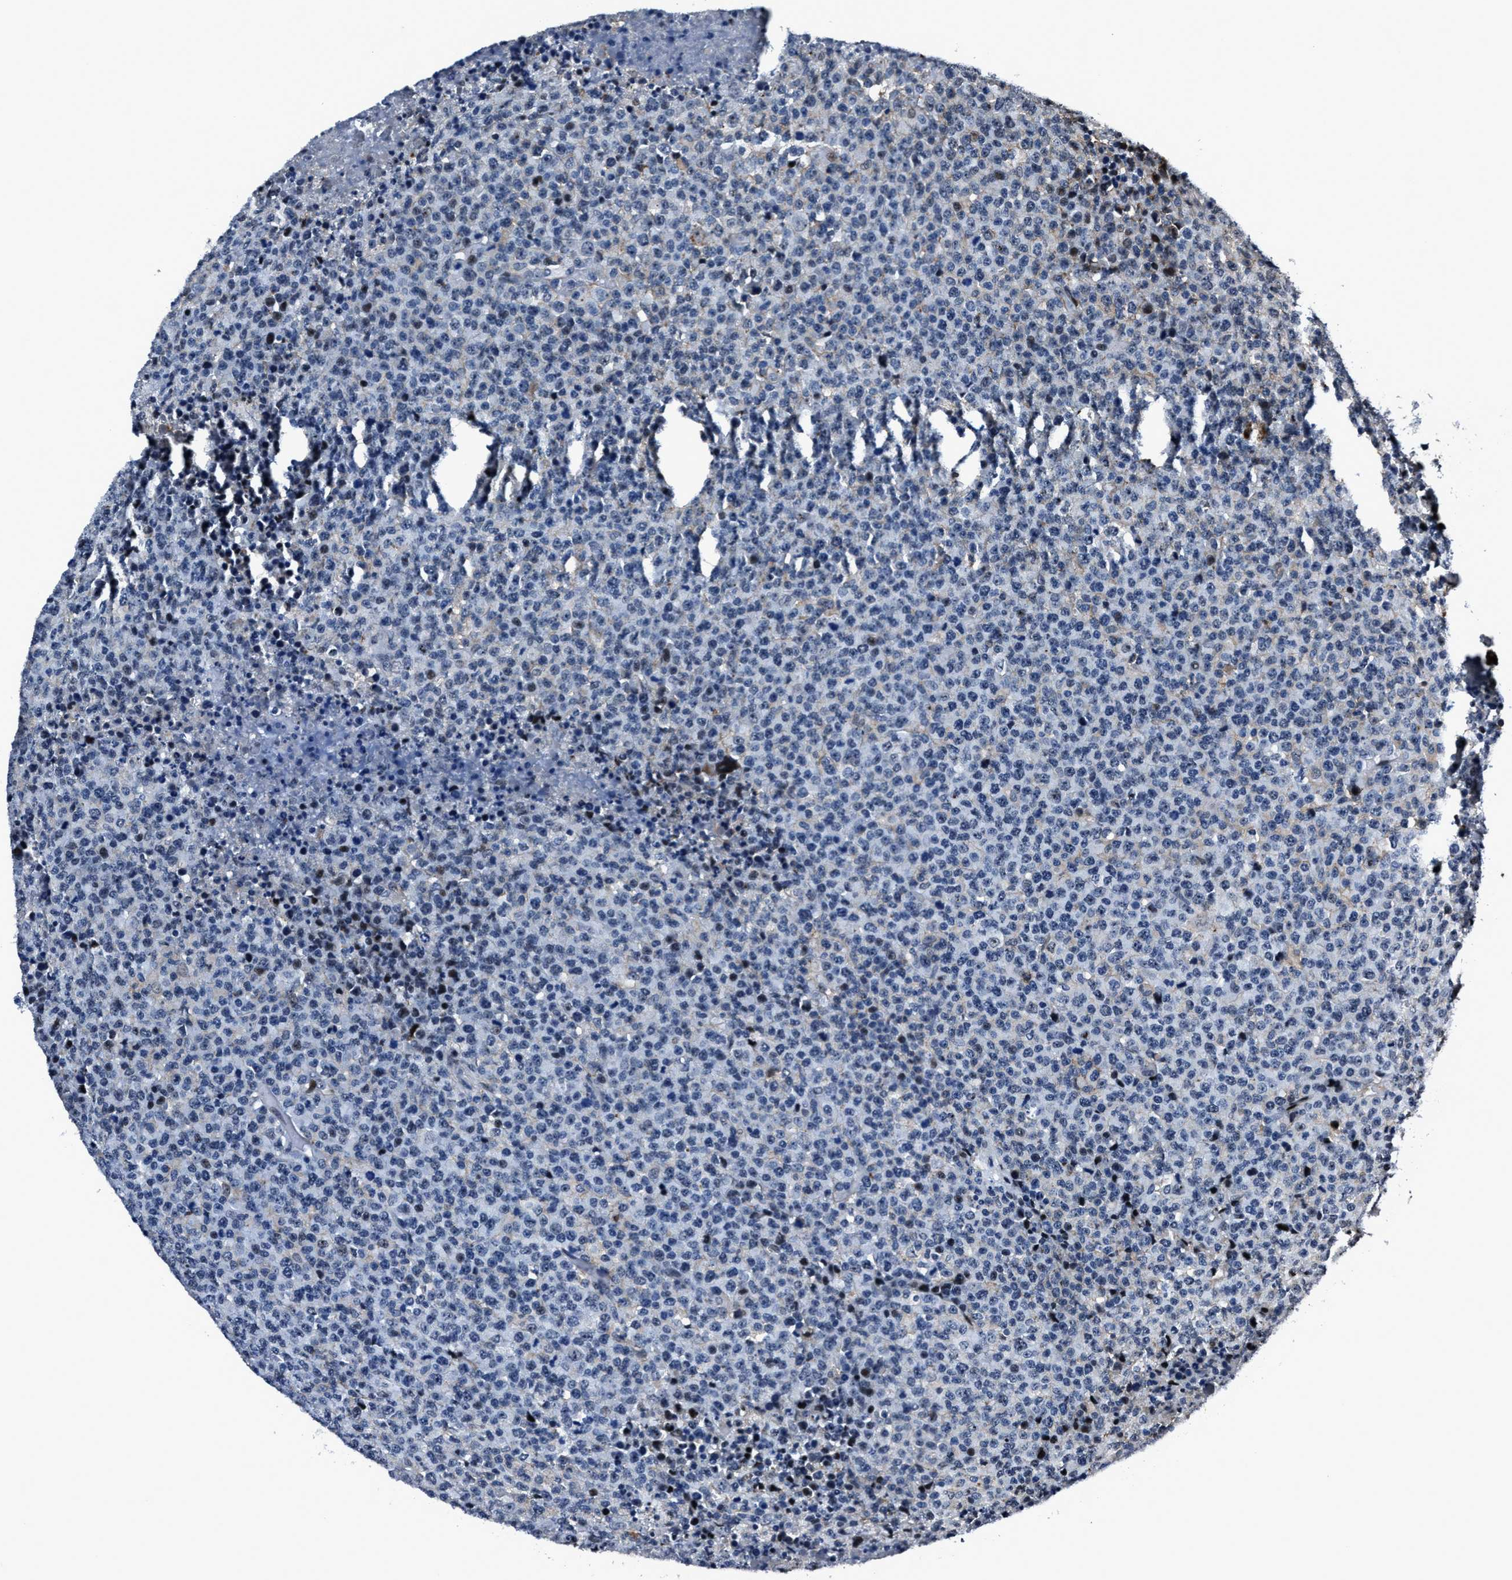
{"staining": {"intensity": "negative", "quantity": "none", "location": "none"}, "tissue": "lymphoma", "cell_type": "Tumor cells", "image_type": "cancer", "snomed": [{"axis": "morphology", "description": "Malignant lymphoma, non-Hodgkin's type, High grade"}, {"axis": "topography", "description": "Lymph node"}], "caption": "Micrograph shows no protein positivity in tumor cells of lymphoma tissue.", "gene": "PPIE", "patient": {"sex": "male", "age": 13}}